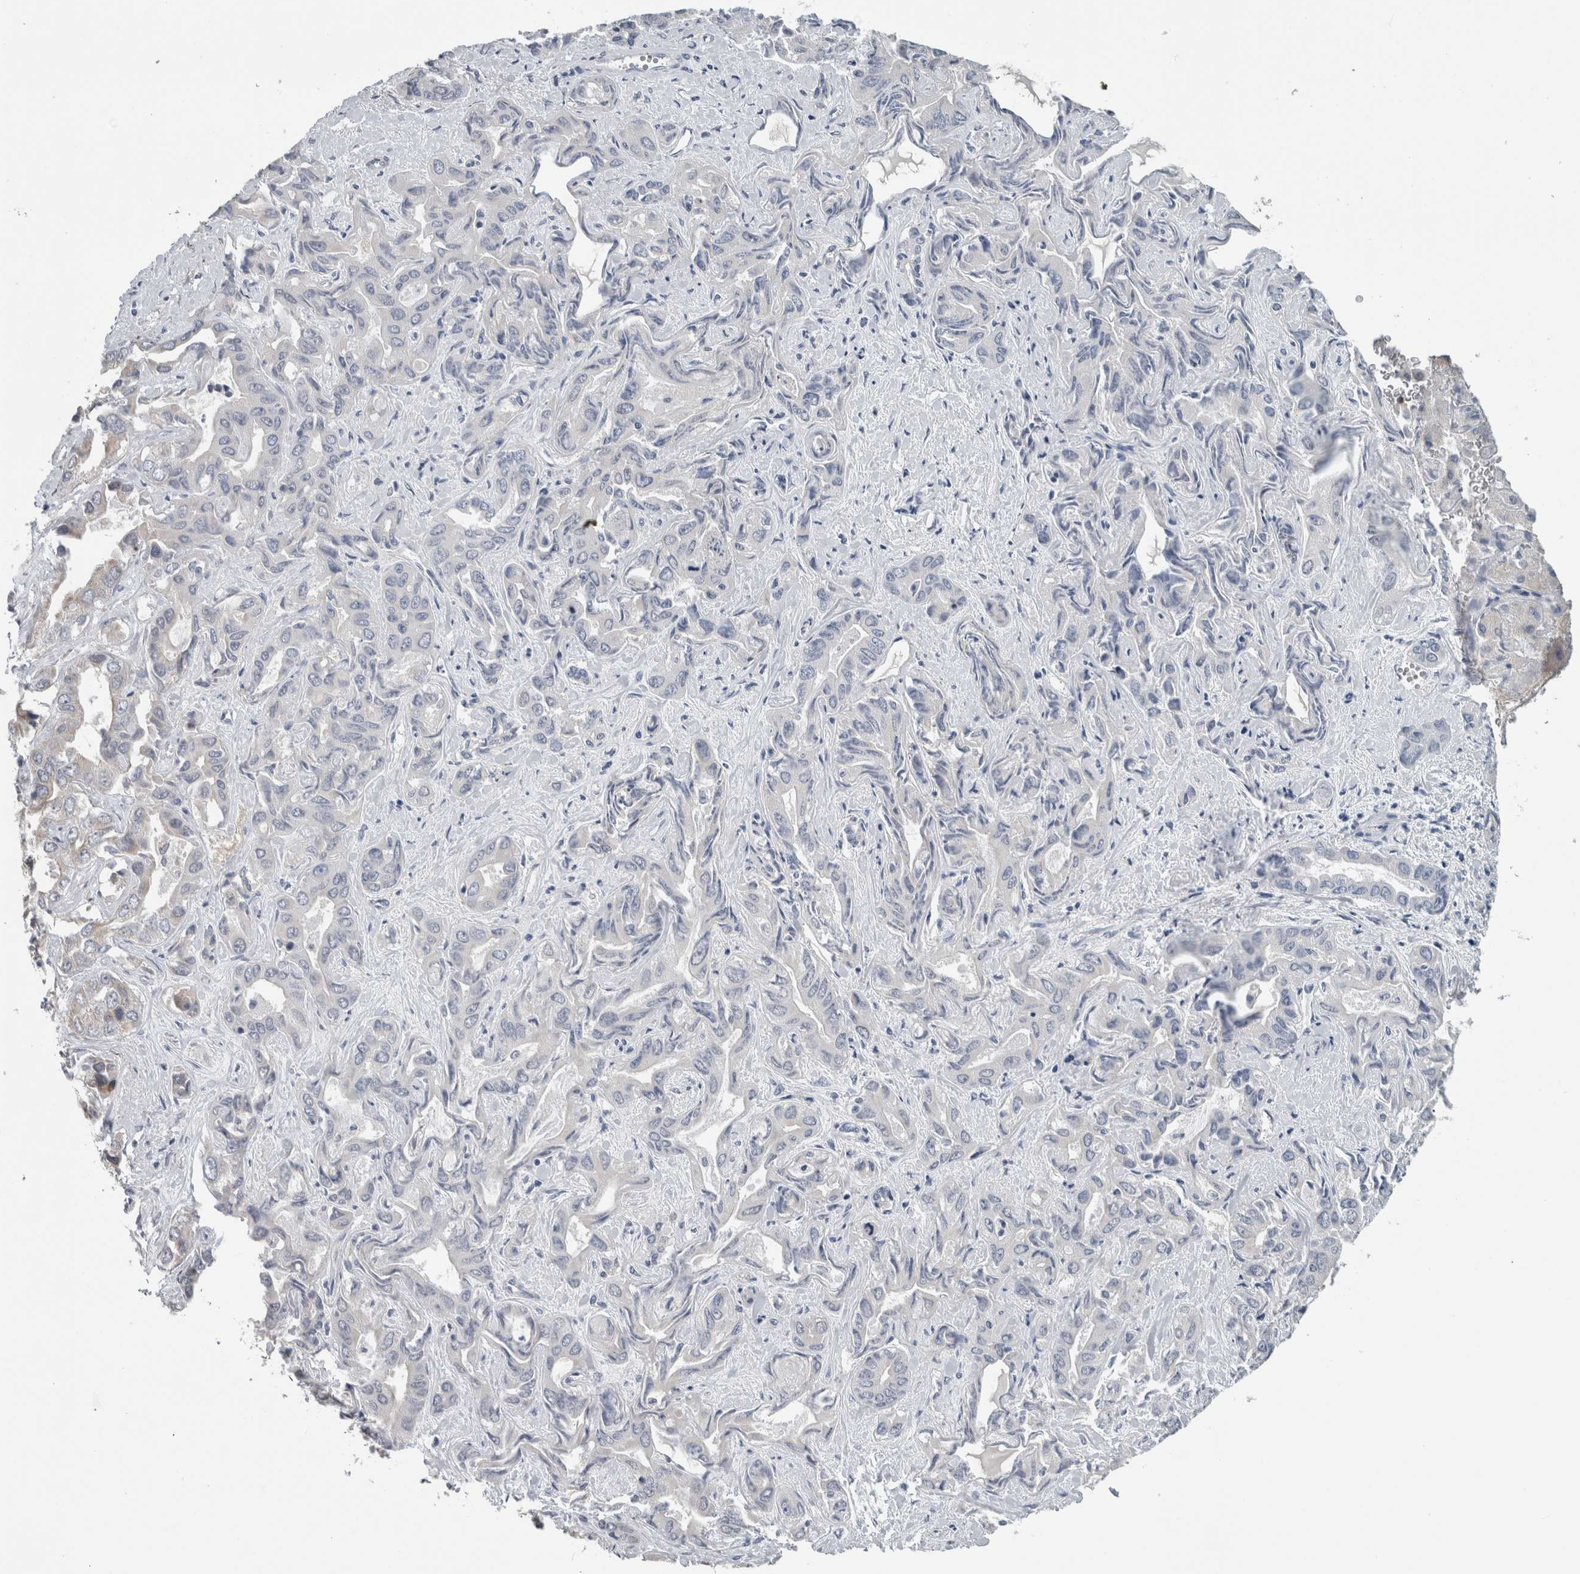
{"staining": {"intensity": "weak", "quantity": "25%-75%", "location": "cytoplasmic/membranous"}, "tissue": "liver cancer", "cell_type": "Tumor cells", "image_type": "cancer", "snomed": [{"axis": "morphology", "description": "Cholangiocarcinoma"}, {"axis": "topography", "description": "Liver"}], "caption": "An immunohistochemistry micrograph of neoplastic tissue is shown. Protein staining in brown shows weak cytoplasmic/membranous positivity in liver cholangiocarcinoma within tumor cells.", "gene": "ARMC1", "patient": {"sex": "female", "age": 52}}